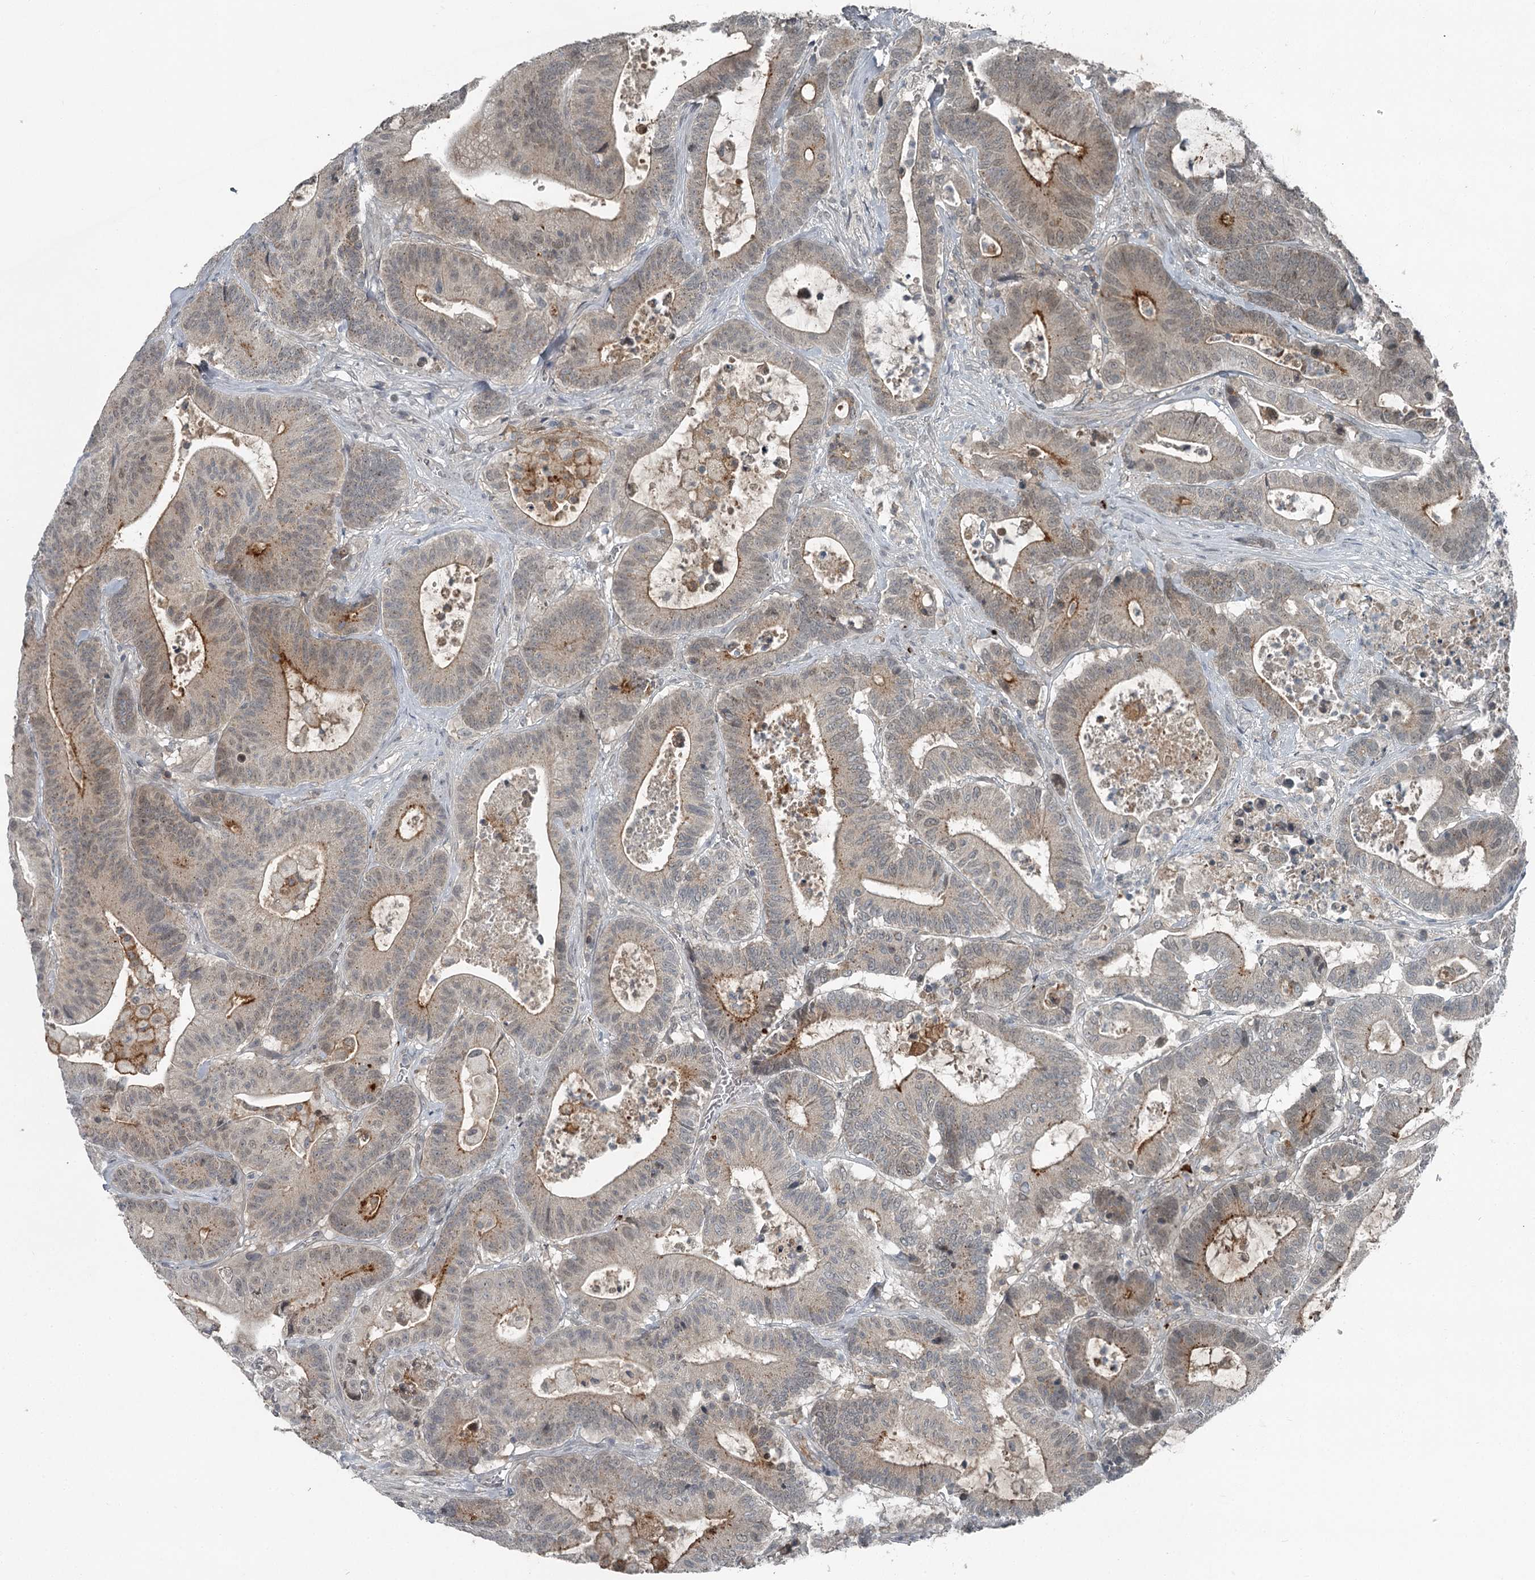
{"staining": {"intensity": "moderate", "quantity": "<25%", "location": "cytoplasmic/membranous"}, "tissue": "colorectal cancer", "cell_type": "Tumor cells", "image_type": "cancer", "snomed": [{"axis": "morphology", "description": "Adenocarcinoma, NOS"}, {"axis": "topography", "description": "Colon"}], "caption": "Human colorectal adenocarcinoma stained with a protein marker displays moderate staining in tumor cells.", "gene": "SLC39A8", "patient": {"sex": "female", "age": 84}}